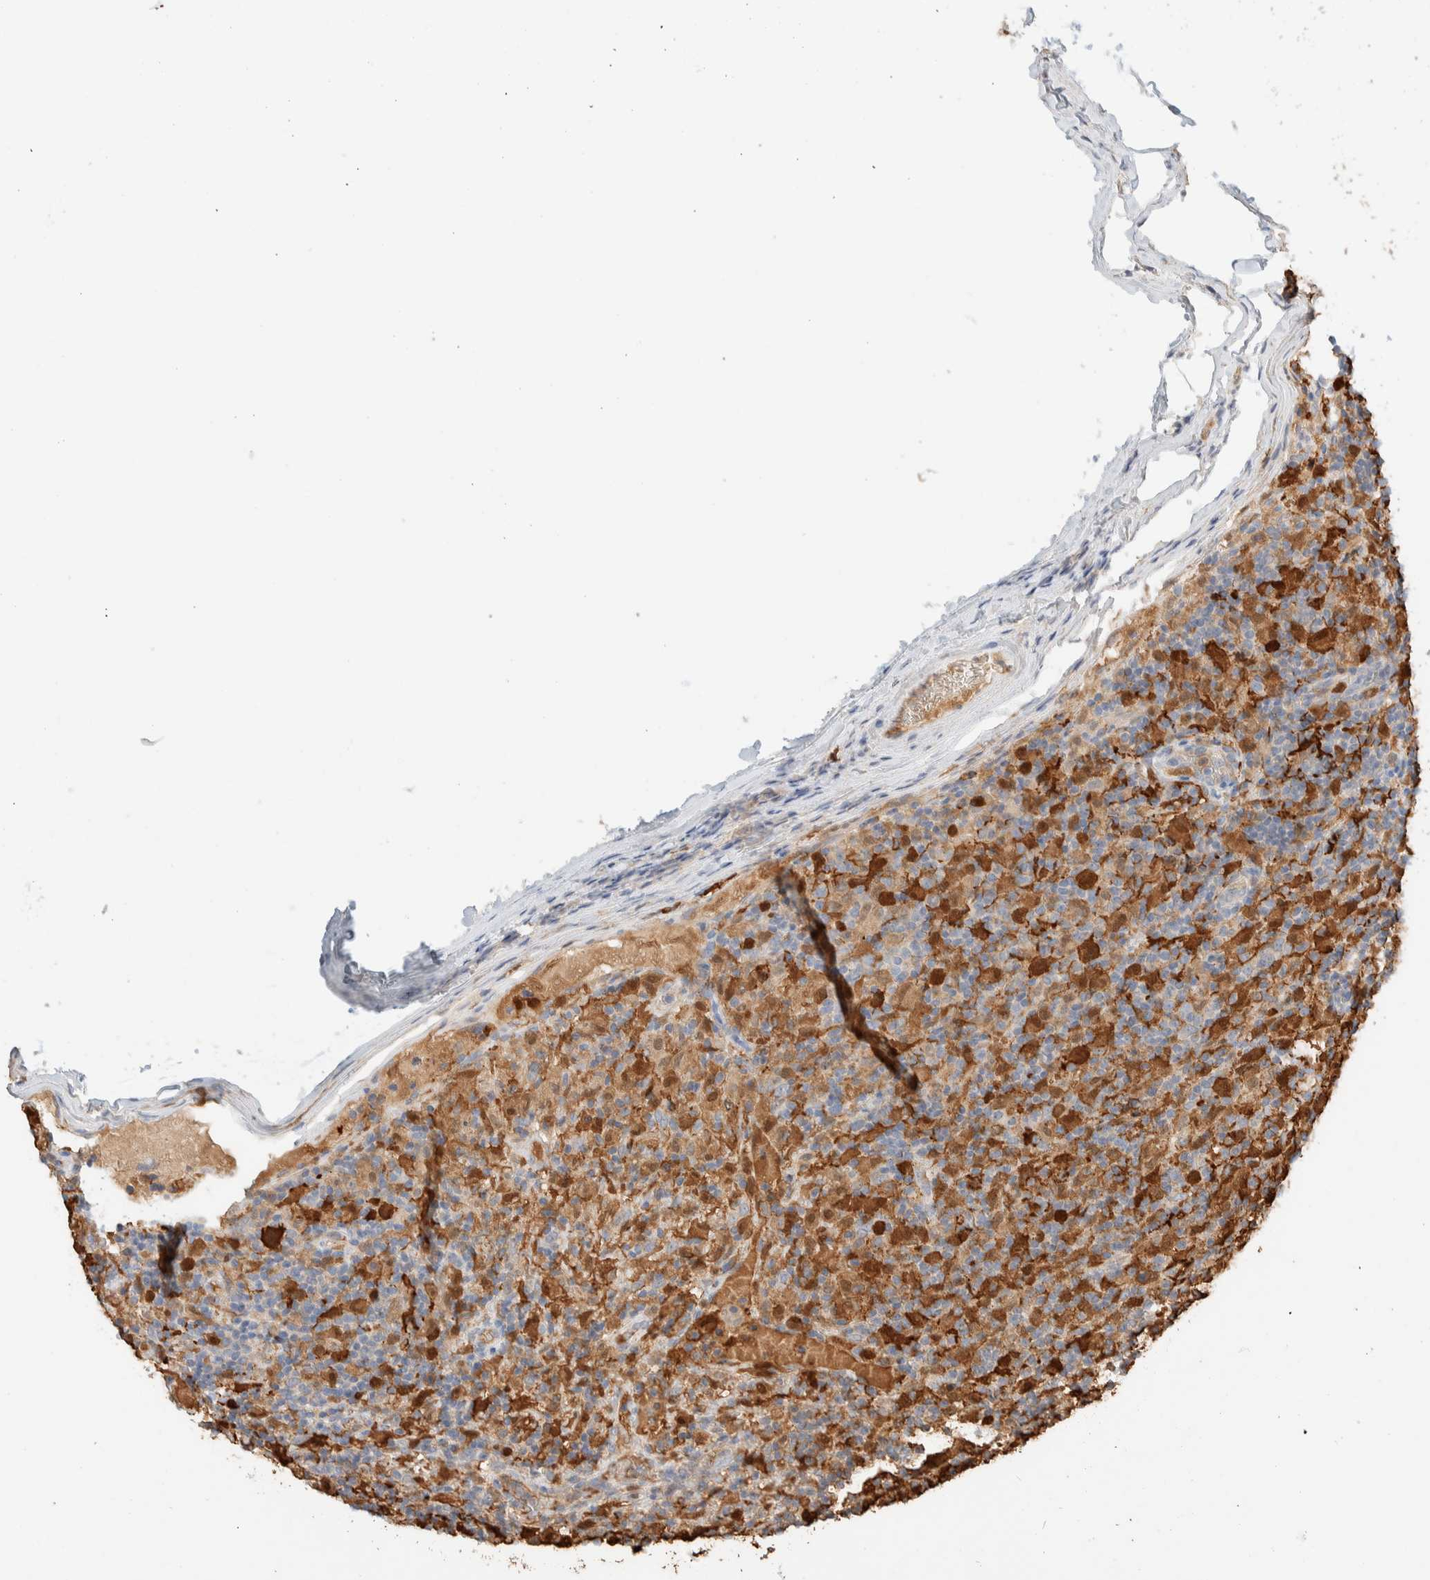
{"staining": {"intensity": "negative", "quantity": "none", "location": "none"}, "tissue": "lymphoma", "cell_type": "Tumor cells", "image_type": "cancer", "snomed": [{"axis": "morphology", "description": "Hodgkin's disease, NOS"}, {"axis": "topography", "description": "Lymph node"}], "caption": "Immunohistochemistry of human Hodgkin's disease demonstrates no positivity in tumor cells.", "gene": "SETD4", "patient": {"sex": "male", "age": 70}}